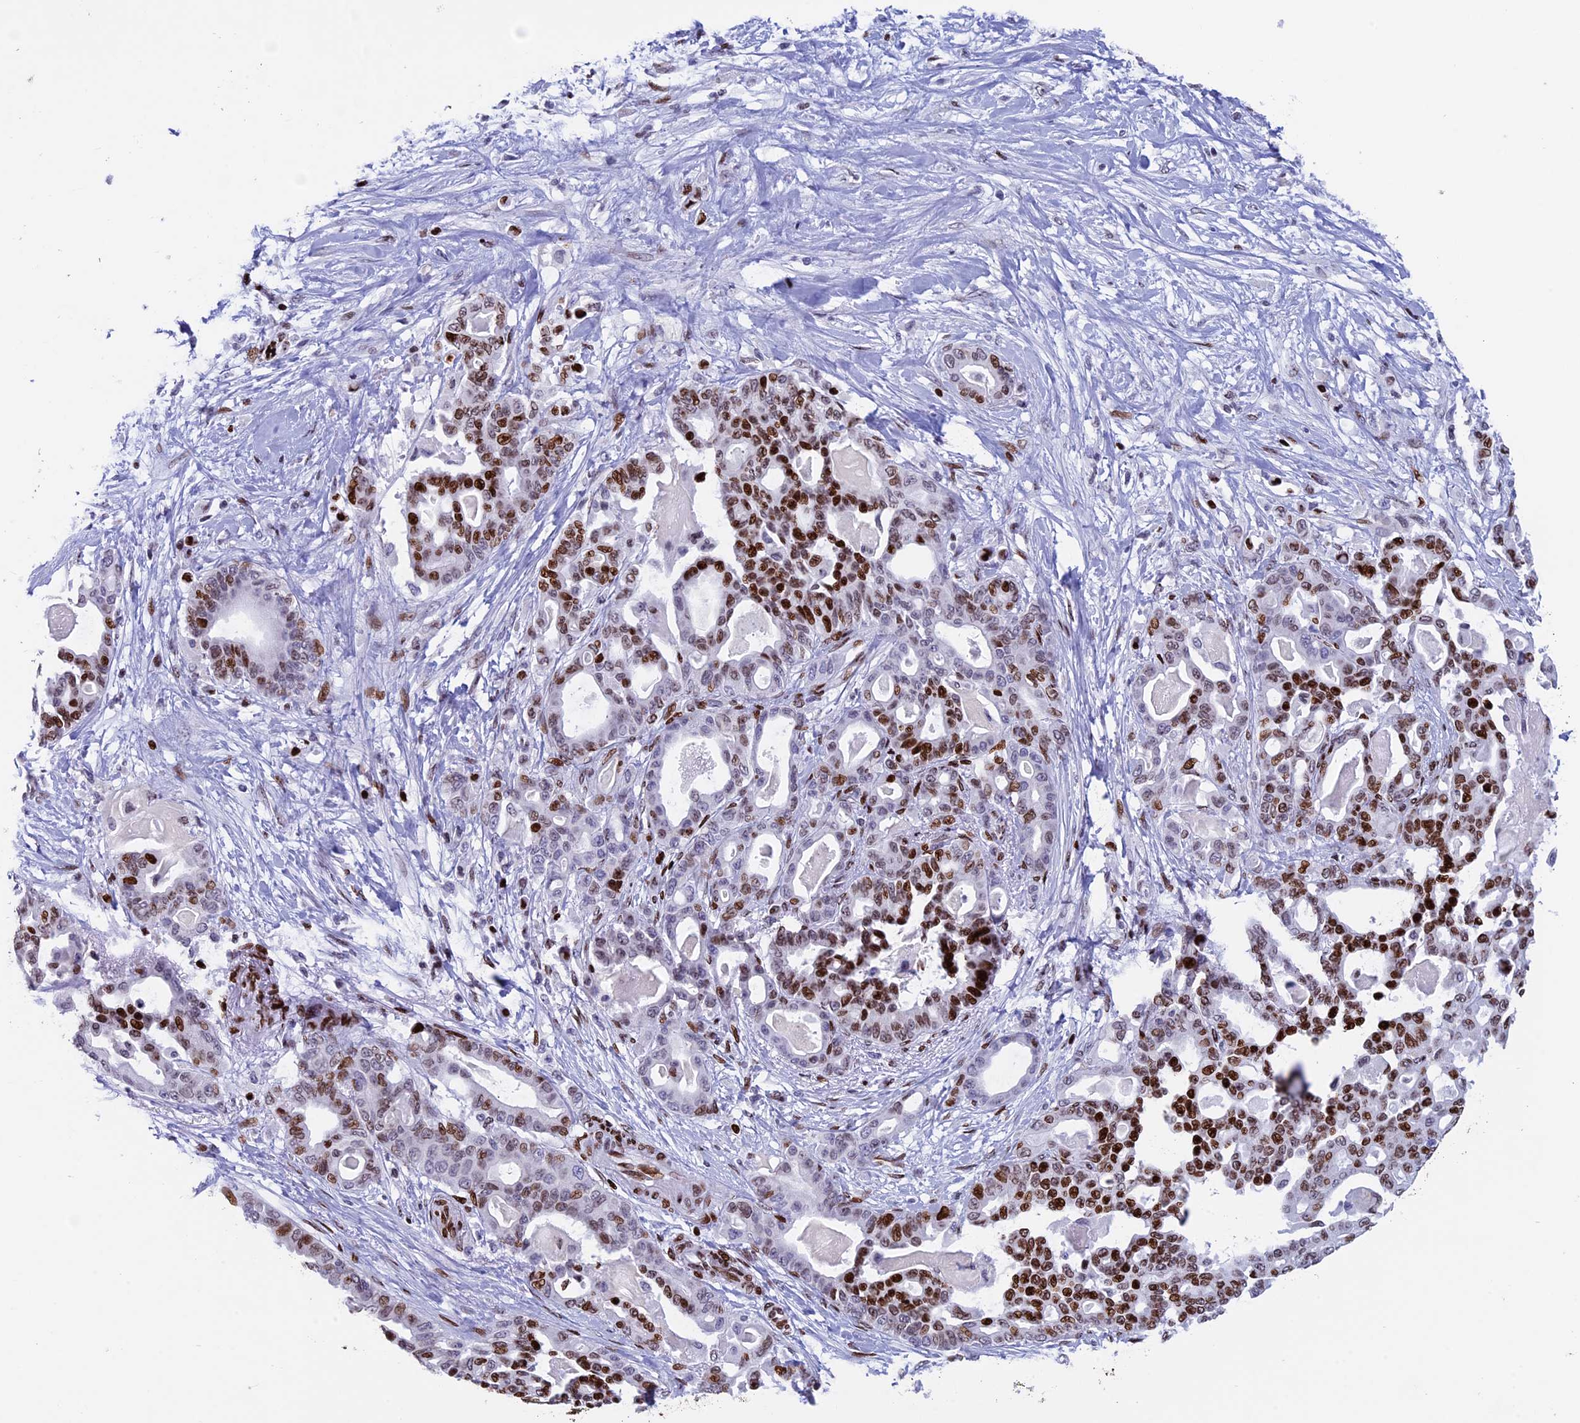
{"staining": {"intensity": "strong", "quantity": "25%-75%", "location": "nuclear"}, "tissue": "pancreatic cancer", "cell_type": "Tumor cells", "image_type": "cancer", "snomed": [{"axis": "morphology", "description": "Adenocarcinoma, NOS"}, {"axis": "topography", "description": "Pancreas"}], "caption": "An image showing strong nuclear positivity in about 25%-75% of tumor cells in pancreatic cancer, as visualized by brown immunohistochemical staining.", "gene": "BTBD3", "patient": {"sex": "male", "age": 63}}